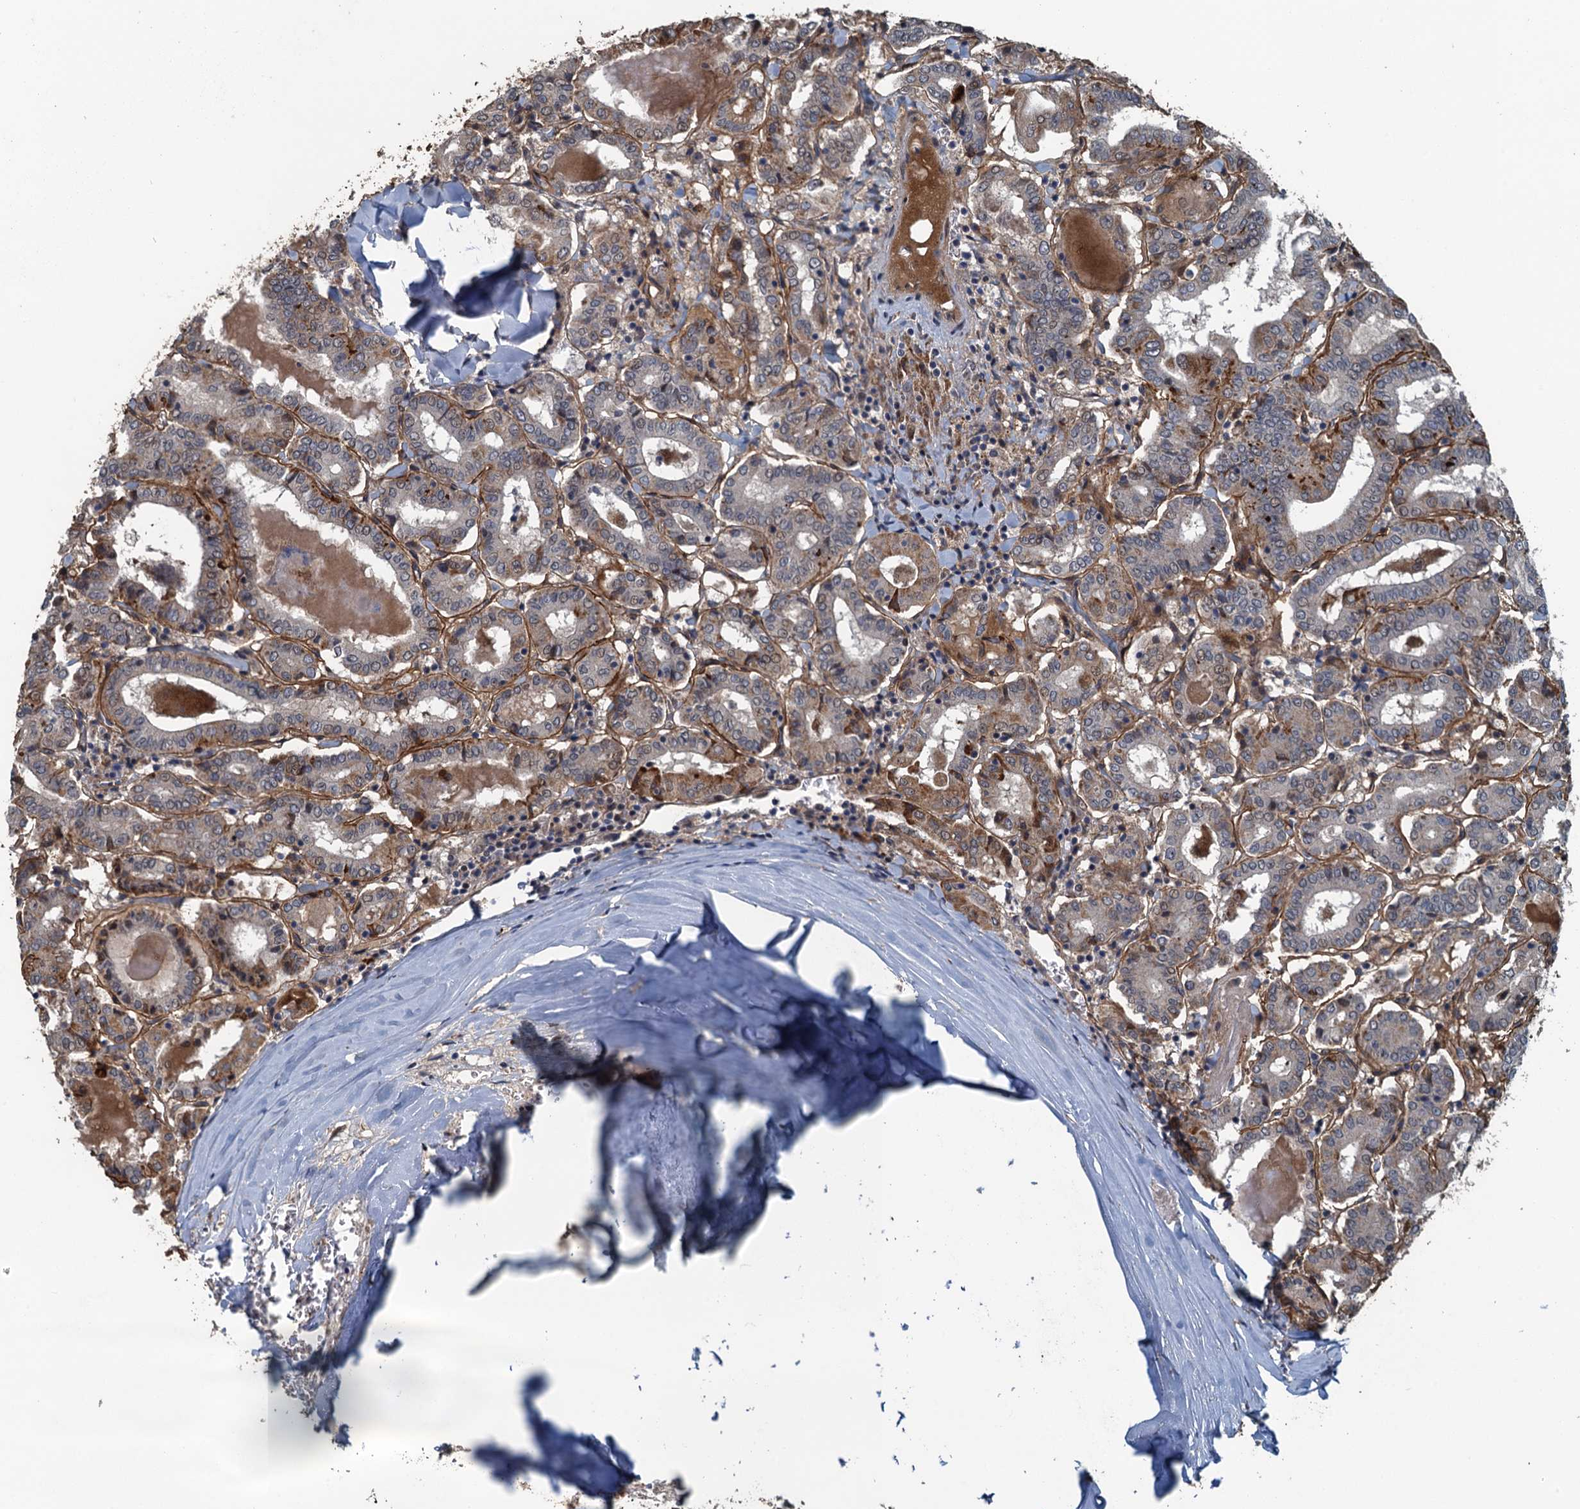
{"staining": {"intensity": "negative", "quantity": "none", "location": "none"}, "tissue": "thyroid cancer", "cell_type": "Tumor cells", "image_type": "cancer", "snomed": [{"axis": "morphology", "description": "Papillary adenocarcinoma, NOS"}, {"axis": "topography", "description": "Thyroid gland"}], "caption": "Thyroid cancer (papillary adenocarcinoma) was stained to show a protein in brown. There is no significant expression in tumor cells.", "gene": "AGRN", "patient": {"sex": "female", "age": 72}}